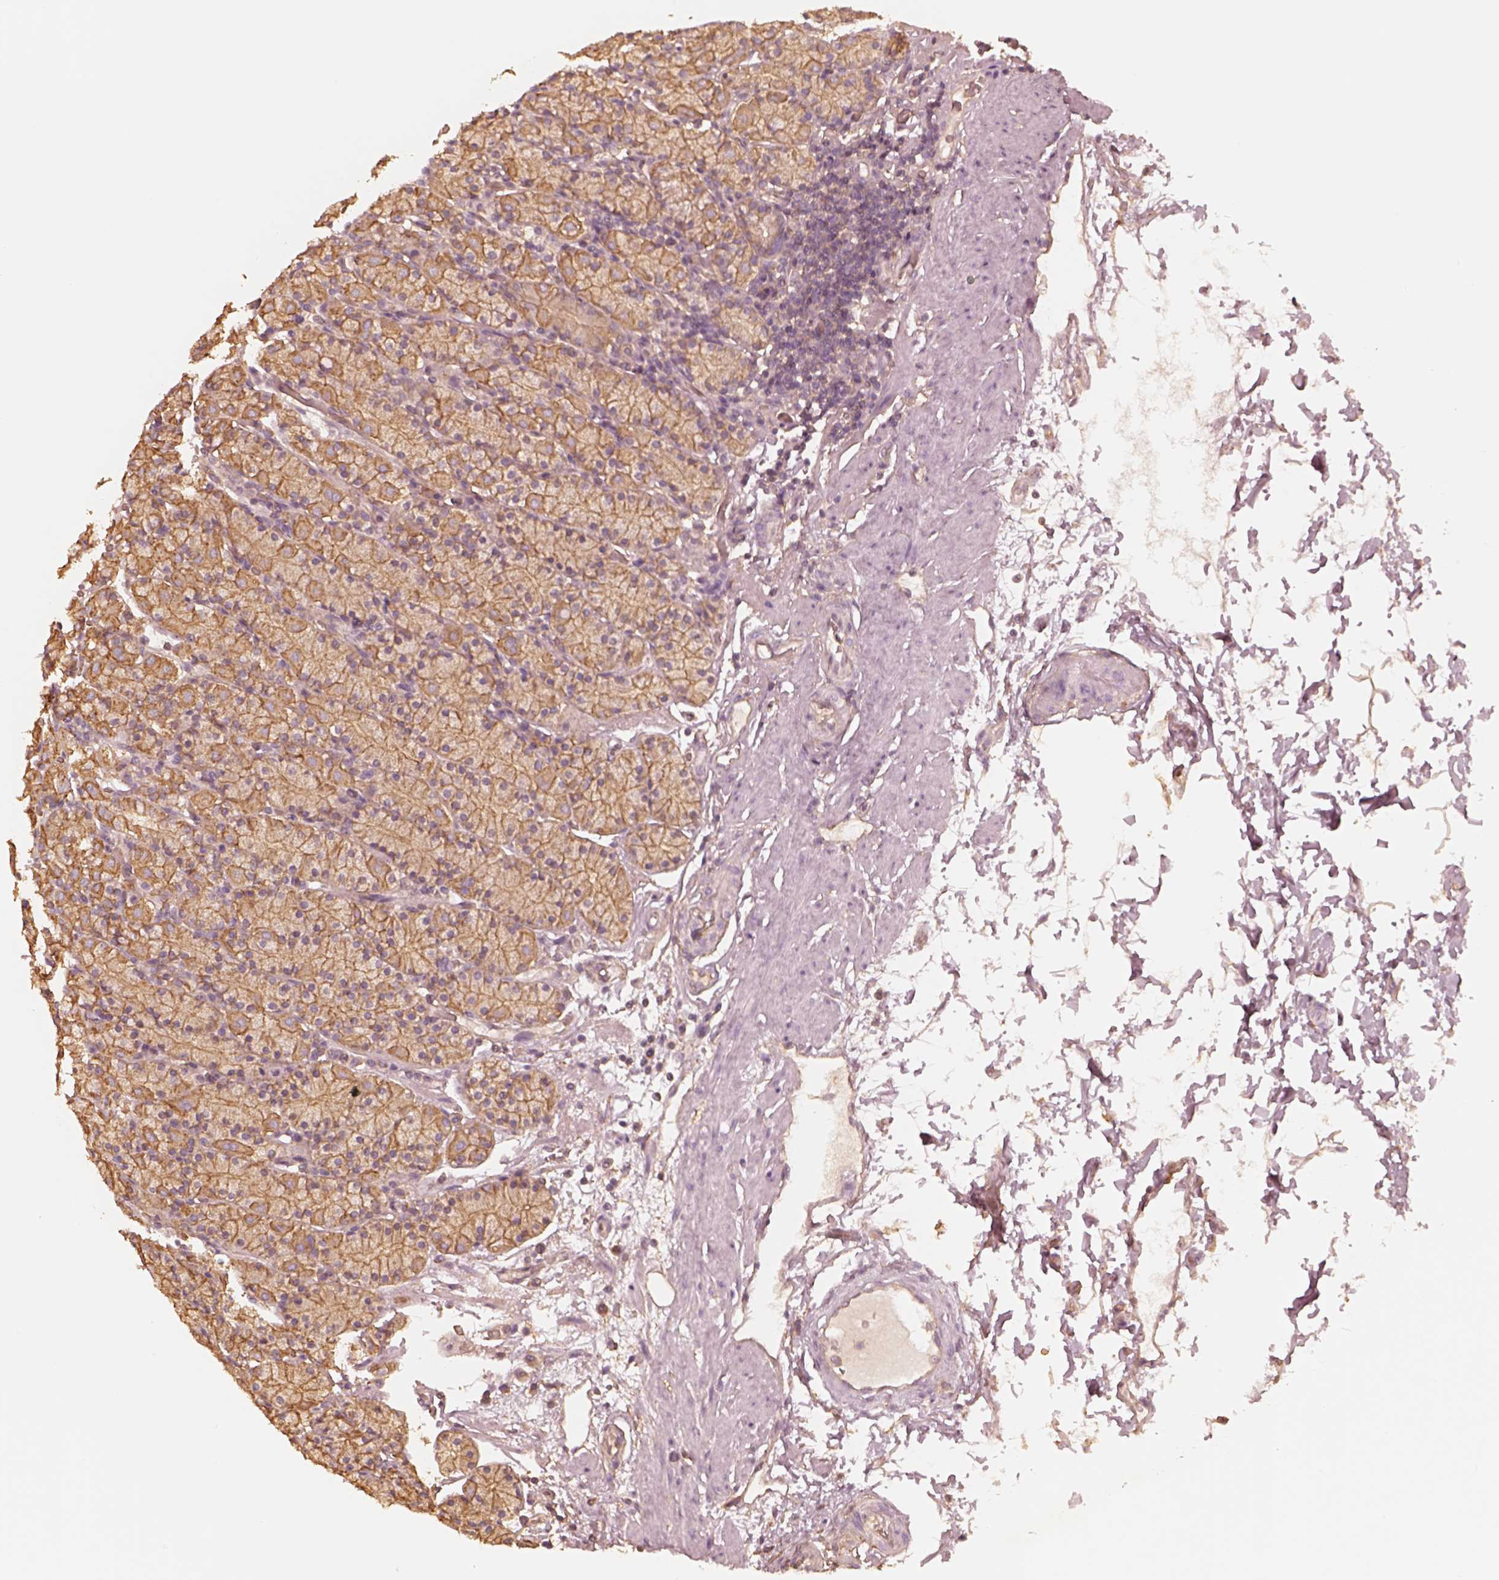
{"staining": {"intensity": "moderate", "quantity": ">75%", "location": "cytoplasmic/membranous"}, "tissue": "stomach", "cell_type": "Glandular cells", "image_type": "normal", "snomed": [{"axis": "morphology", "description": "Normal tissue, NOS"}, {"axis": "topography", "description": "Stomach, upper"}, {"axis": "topography", "description": "Stomach"}], "caption": "Unremarkable stomach demonstrates moderate cytoplasmic/membranous expression in approximately >75% of glandular cells, visualized by immunohistochemistry. (brown staining indicates protein expression, while blue staining denotes nuclei).", "gene": "WDR7", "patient": {"sex": "male", "age": 62}}